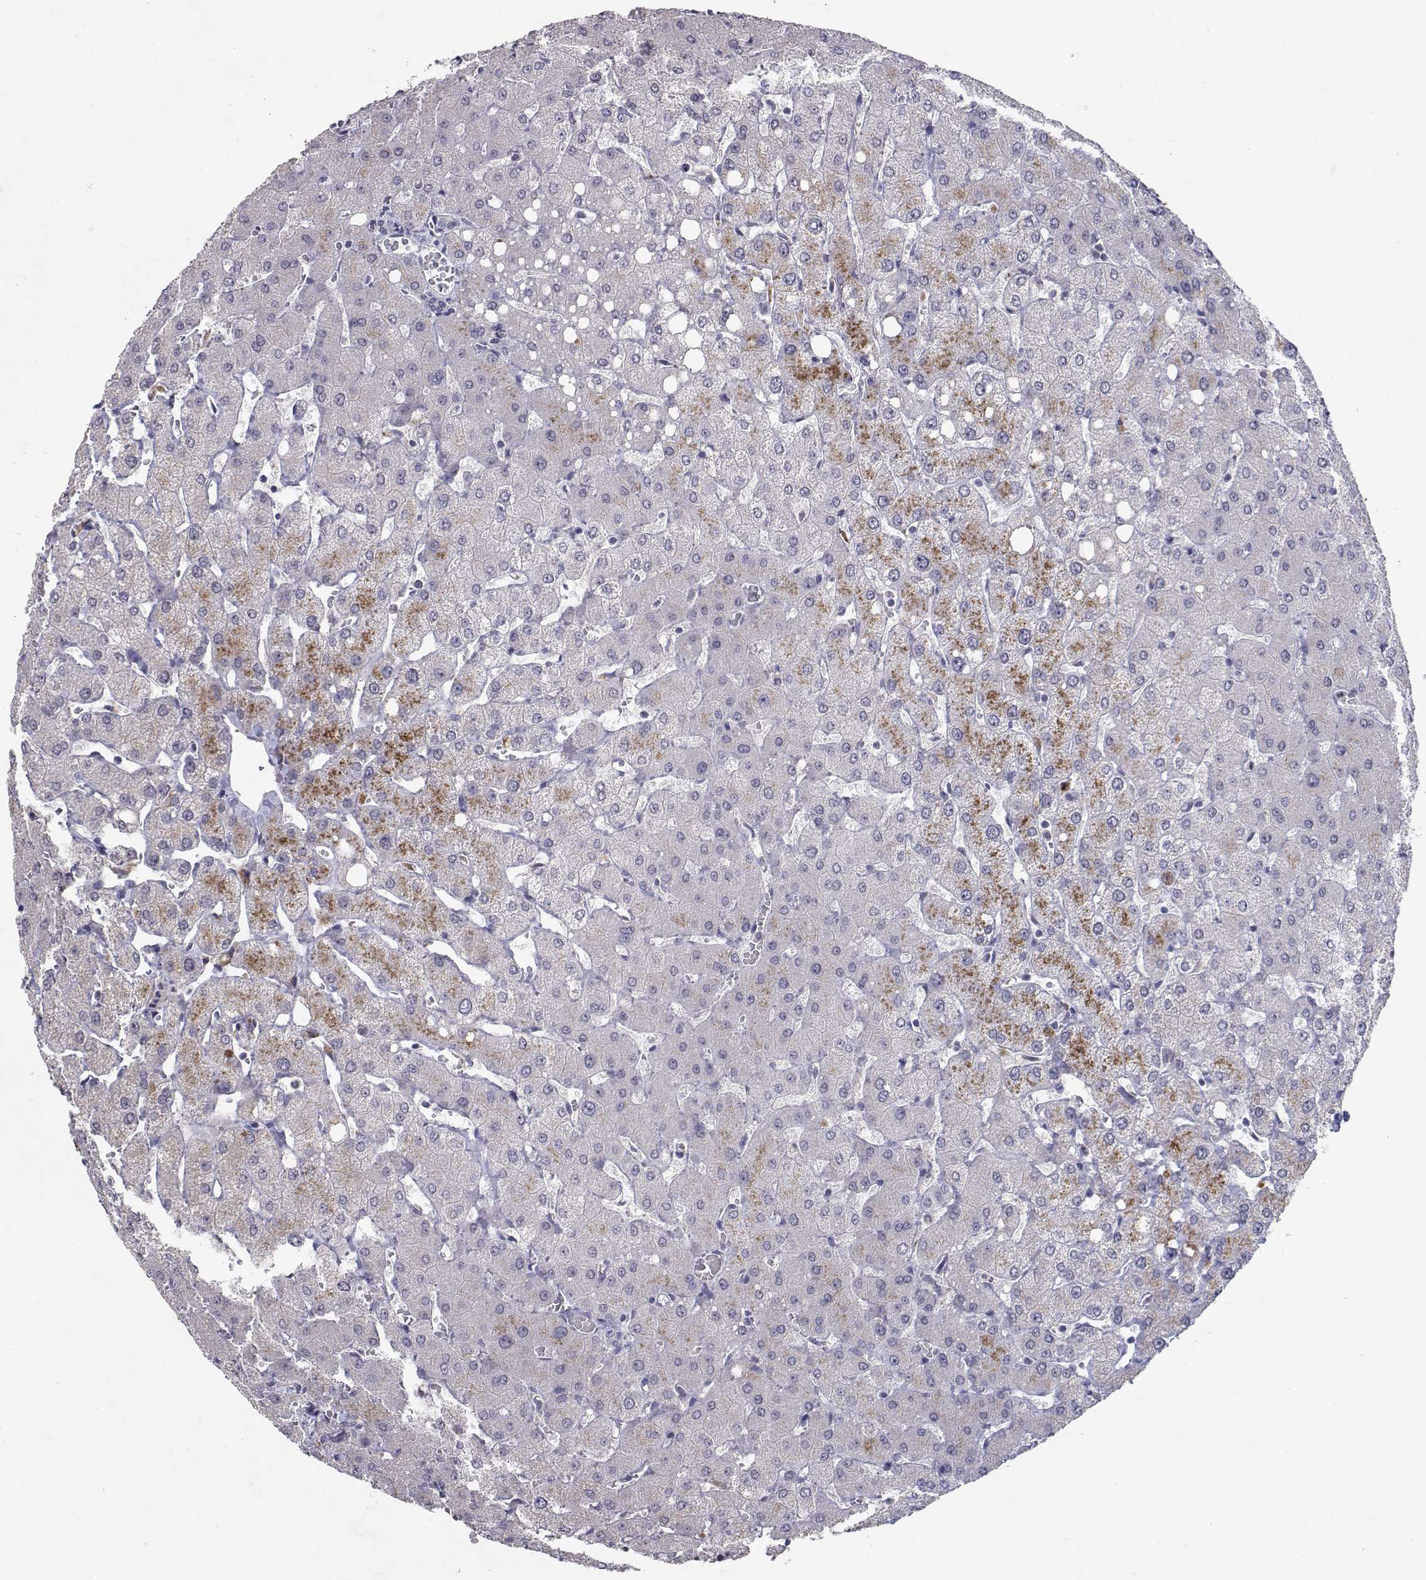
{"staining": {"intensity": "negative", "quantity": "none", "location": "none"}, "tissue": "liver", "cell_type": "Cholangiocytes", "image_type": "normal", "snomed": [{"axis": "morphology", "description": "Normal tissue, NOS"}, {"axis": "topography", "description": "Liver"}], "caption": "DAB immunohistochemical staining of unremarkable human liver demonstrates no significant staining in cholangiocytes. (DAB (3,3'-diaminobenzidine) immunohistochemistry, high magnification).", "gene": "RBPJL", "patient": {"sex": "female", "age": 54}}